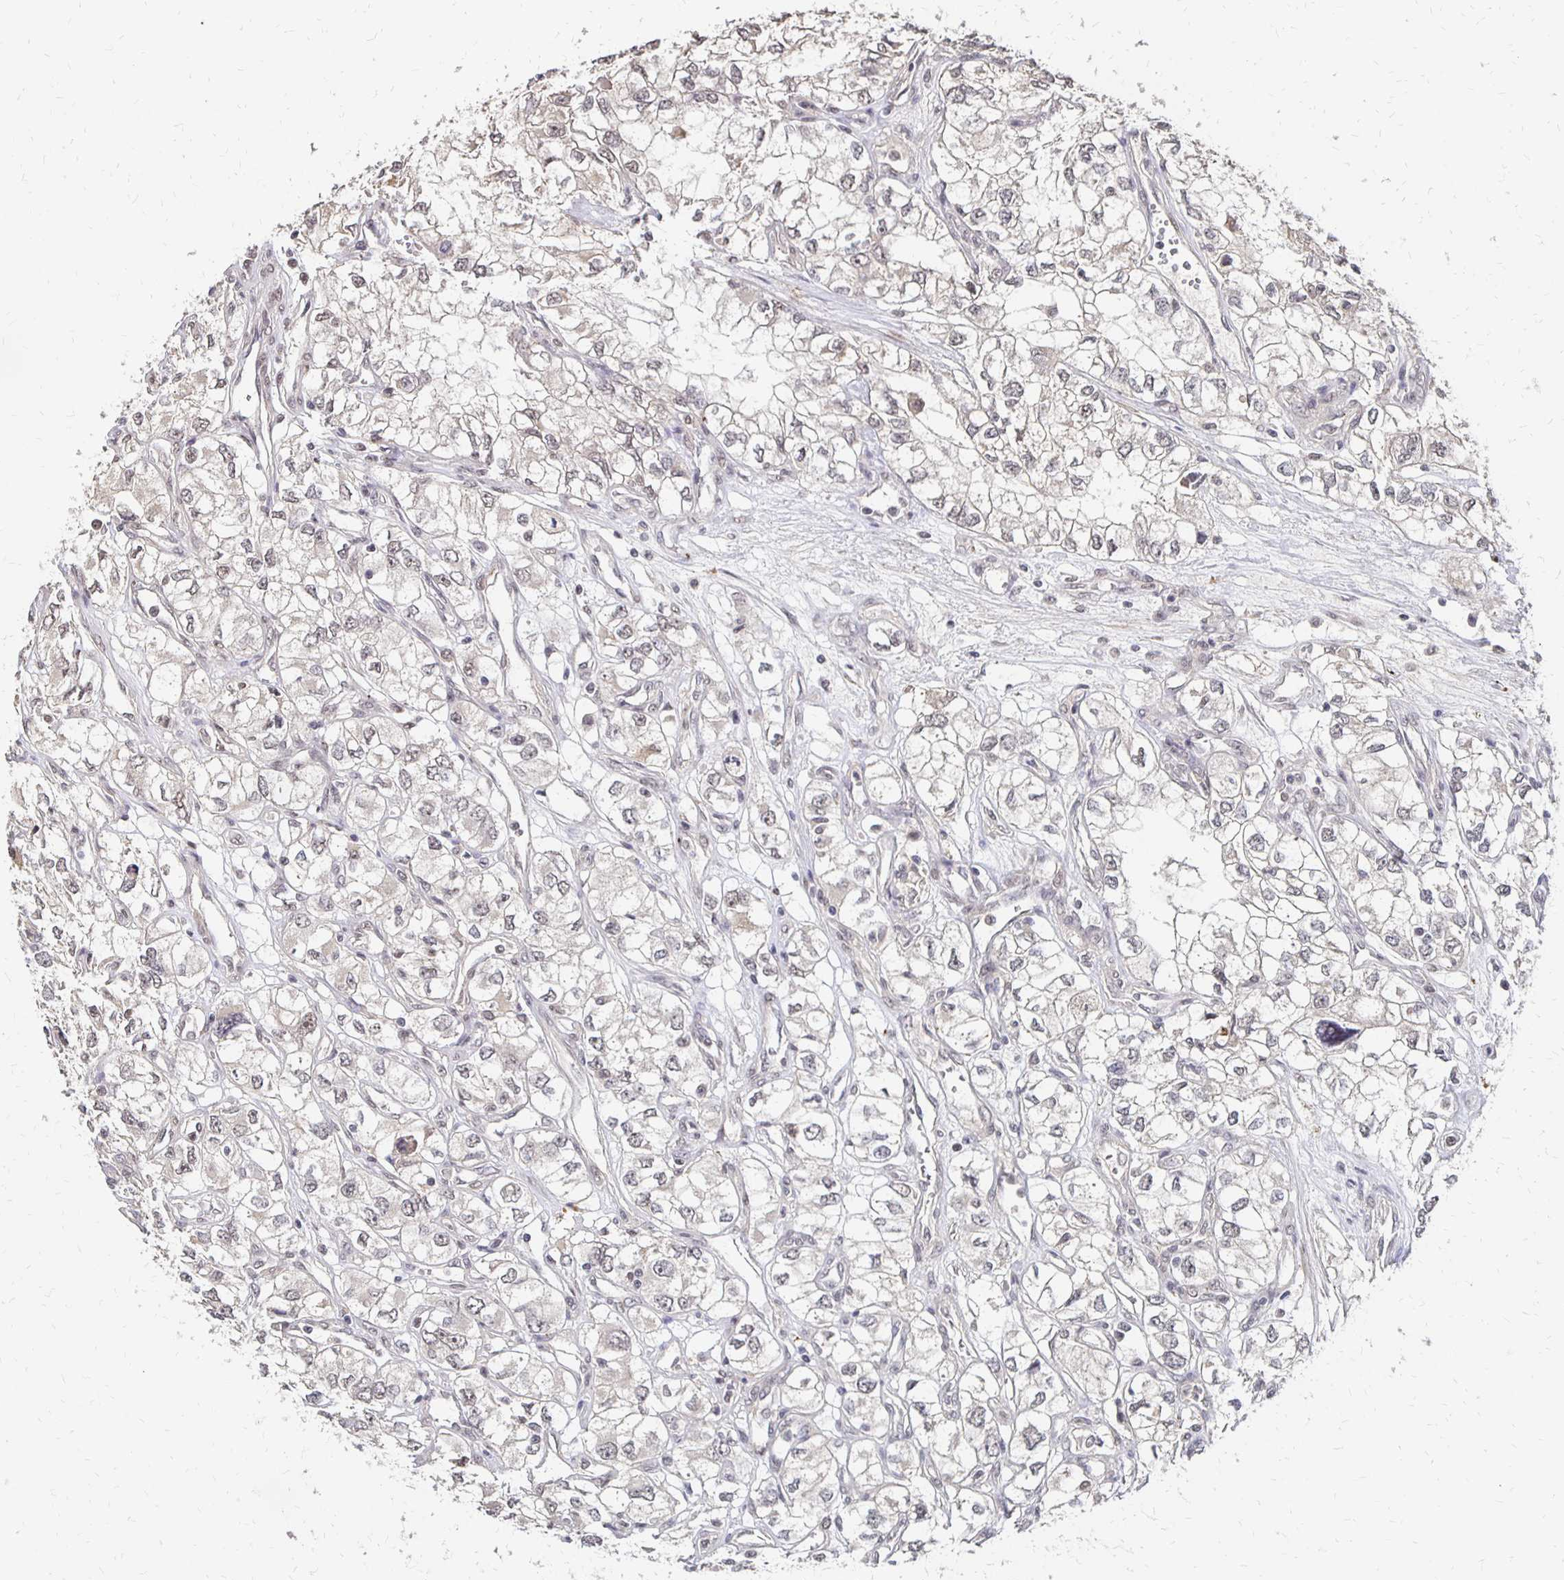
{"staining": {"intensity": "negative", "quantity": "none", "location": "none"}, "tissue": "renal cancer", "cell_type": "Tumor cells", "image_type": "cancer", "snomed": [{"axis": "morphology", "description": "Adenocarcinoma, NOS"}, {"axis": "topography", "description": "Kidney"}], "caption": "Immunohistochemistry image of human renal adenocarcinoma stained for a protein (brown), which shows no staining in tumor cells.", "gene": "CLASRP", "patient": {"sex": "female", "age": 59}}